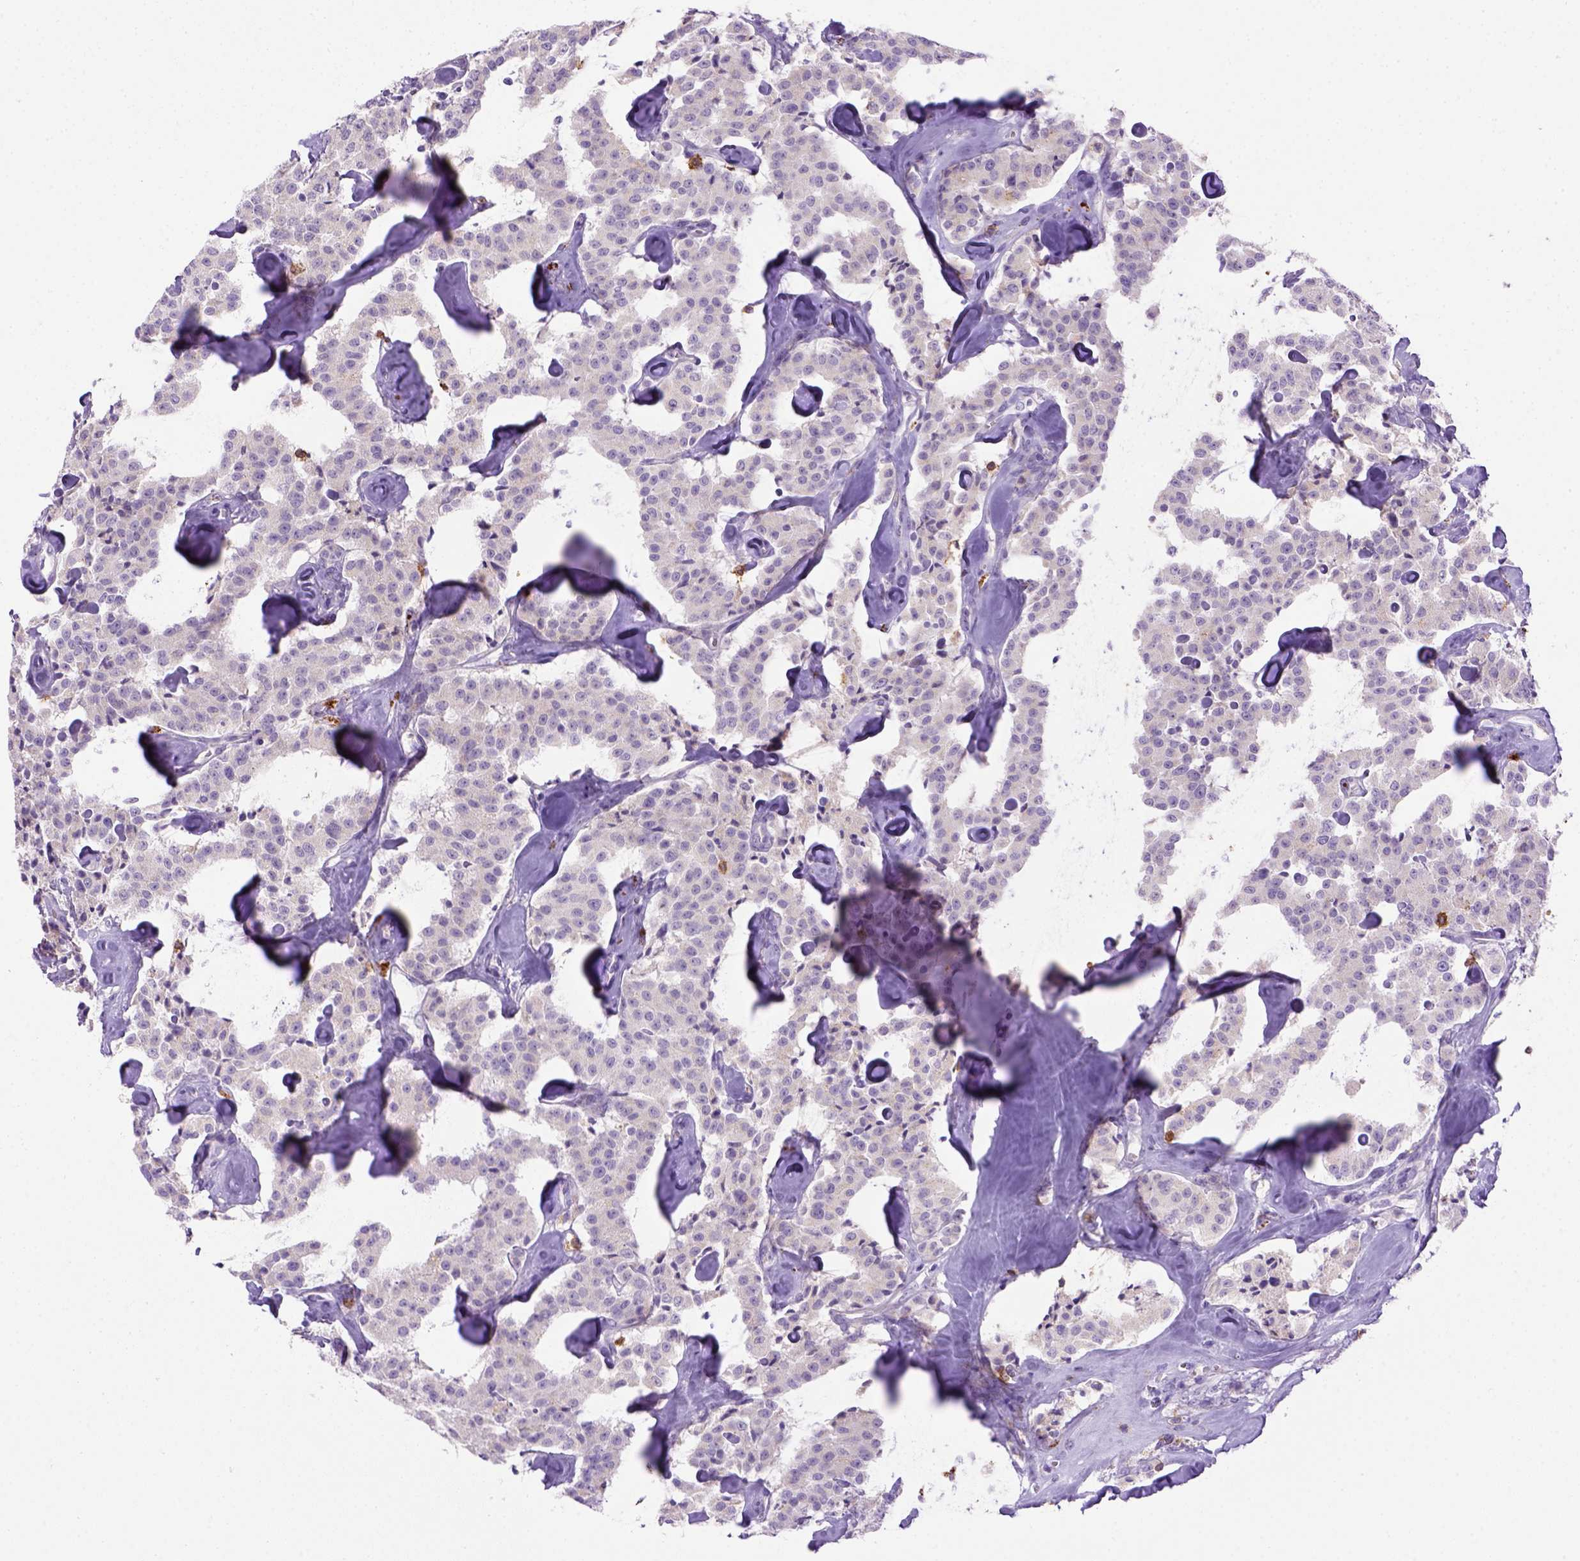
{"staining": {"intensity": "negative", "quantity": "none", "location": "none"}, "tissue": "carcinoid", "cell_type": "Tumor cells", "image_type": "cancer", "snomed": [{"axis": "morphology", "description": "Carcinoid, malignant, NOS"}, {"axis": "topography", "description": "Pancreas"}], "caption": "The immunohistochemistry (IHC) histopathology image has no significant positivity in tumor cells of carcinoid tissue.", "gene": "CD3E", "patient": {"sex": "male", "age": 41}}